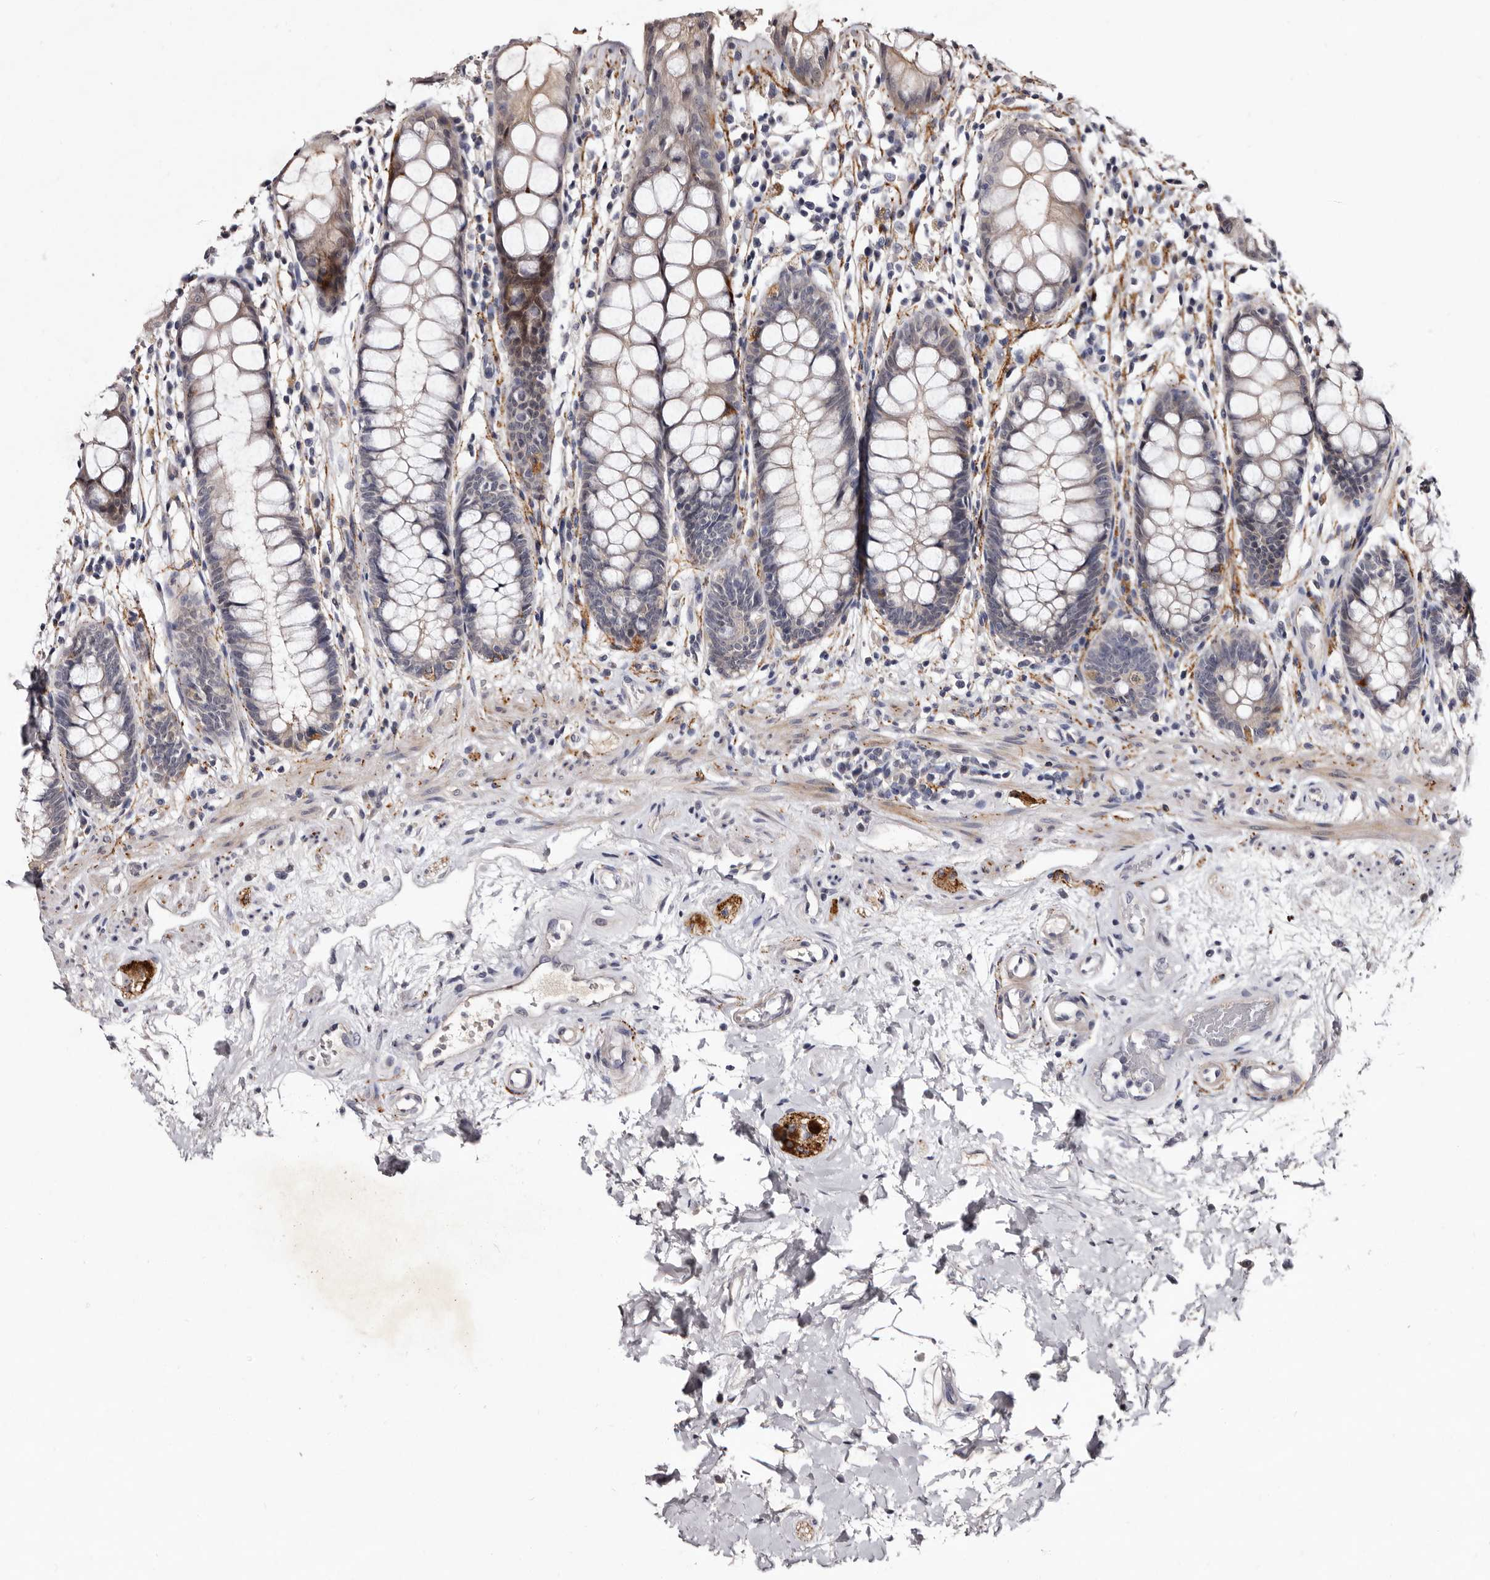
{"staining": {"intensity": "moderate", "quantity": "25%-75%", "location": "cytoplasmic/membranous"}, "tissue": "rectum", "cell_type": "Glandular cells", "image_type": "normal", "snomed": [{"axis": "morphology", "description": "Normal tissue, NOS"}, {"axis": "topography", "description": "Rectum"}], "caption": "Brown immunohistochemical staining in unremarkable human rectum displays moderate cytoplasmic/membranous expression in approximately 25%-75% of glandular cells.", "gene": "LANCL2", "patient": {"sex": "male", "age": 64}}